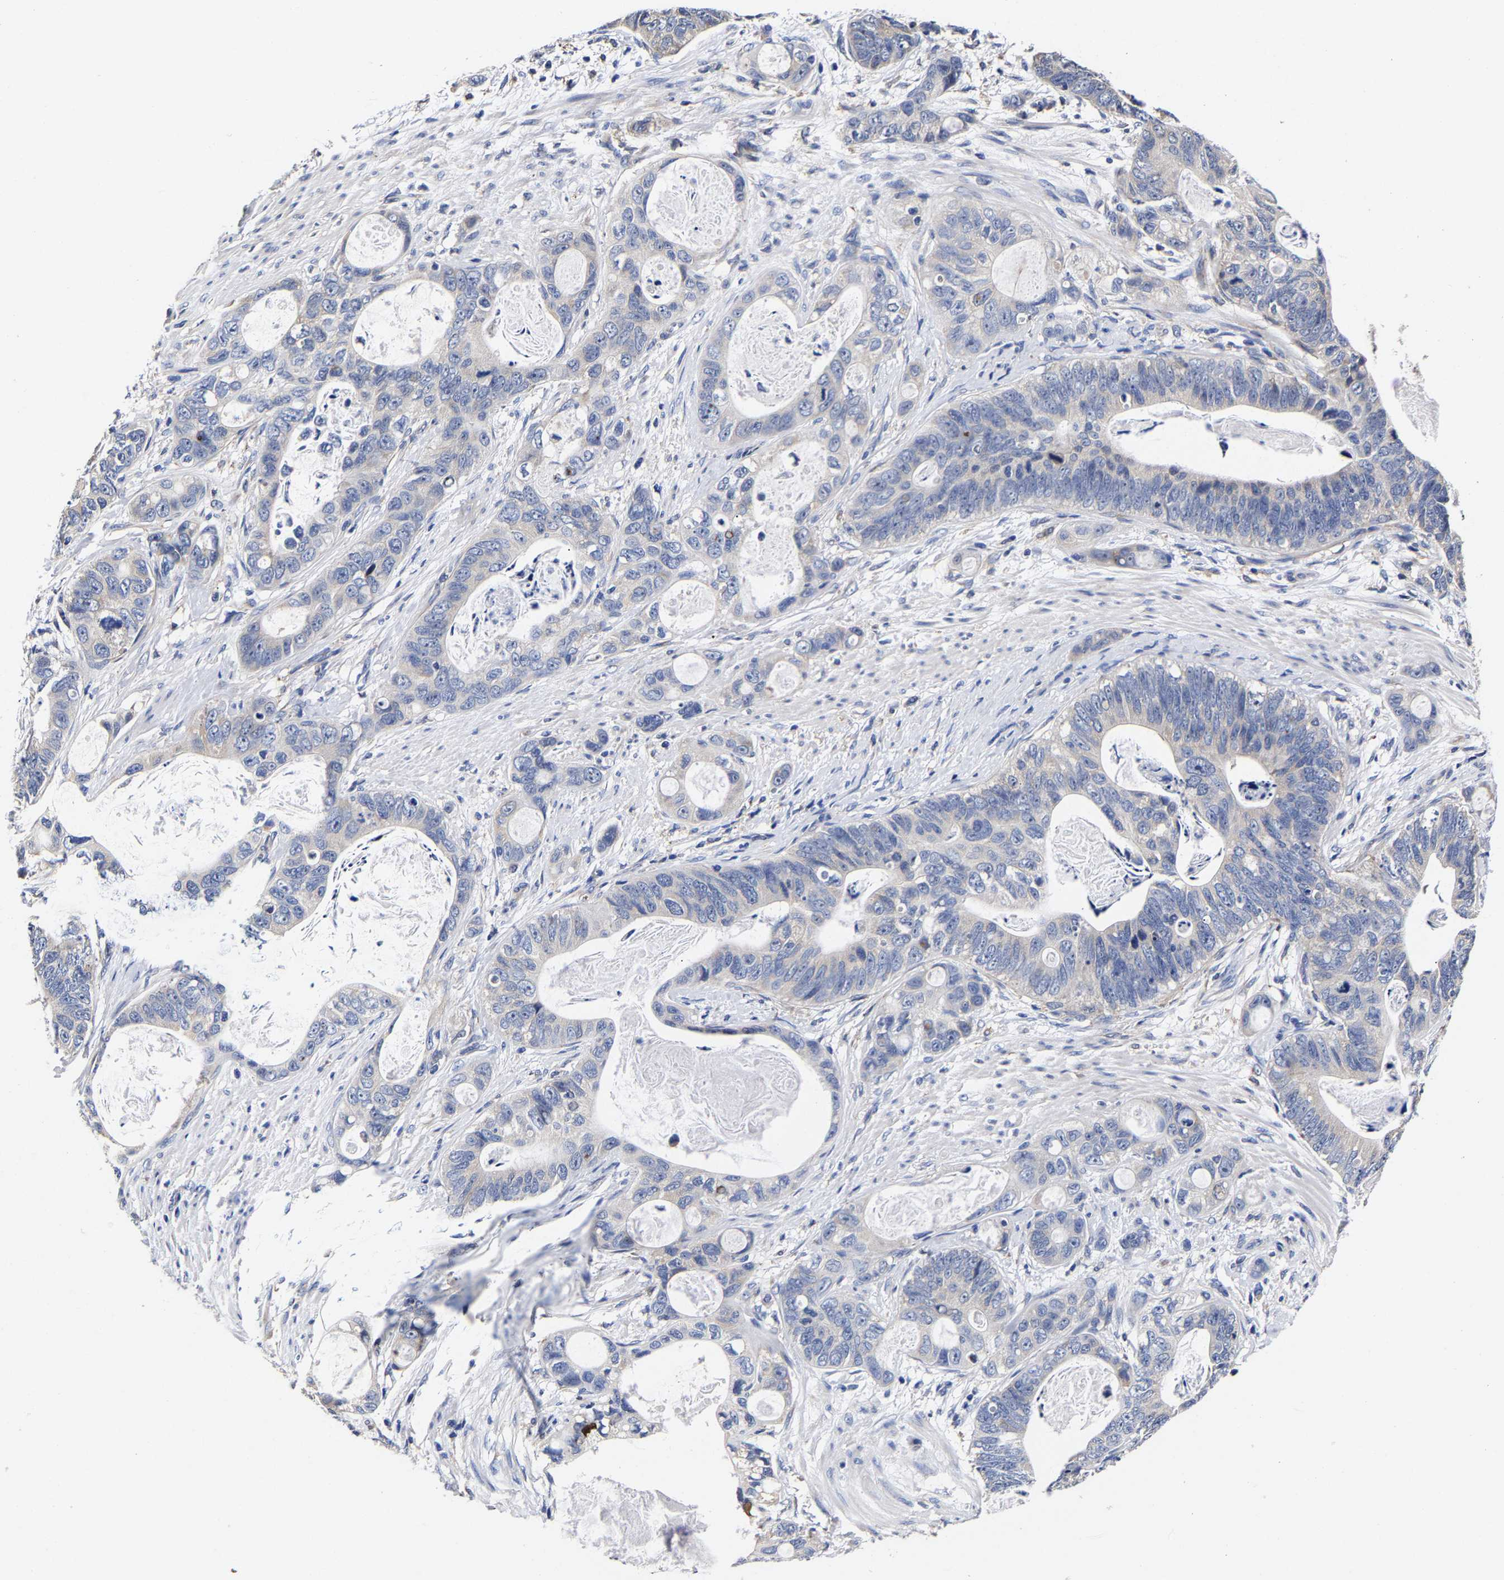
{"staining": {"intensity": "negative", "quantity": "none", "location": "none"}, "tissue": "stomach cancer", "cell_type": "Tumor cells", "image_type": "cancer", "snomed": [{"axis": "morphology", "description": "Normal tissue, NOS"}, {"axis": "morphology", "description": "Adenocarcinoma, NOS"}, {"axis": "topography", "description": "Stomach"}], "caption": "This micrograph is of stomach cancer stained with immunohistochemistry (IHC) to label a protein in brown with the nuclei are counter-stained blue. There is no expression in tumor cells.", "gene": "AASS", "patient": {"sex": "female", "age": 89}}